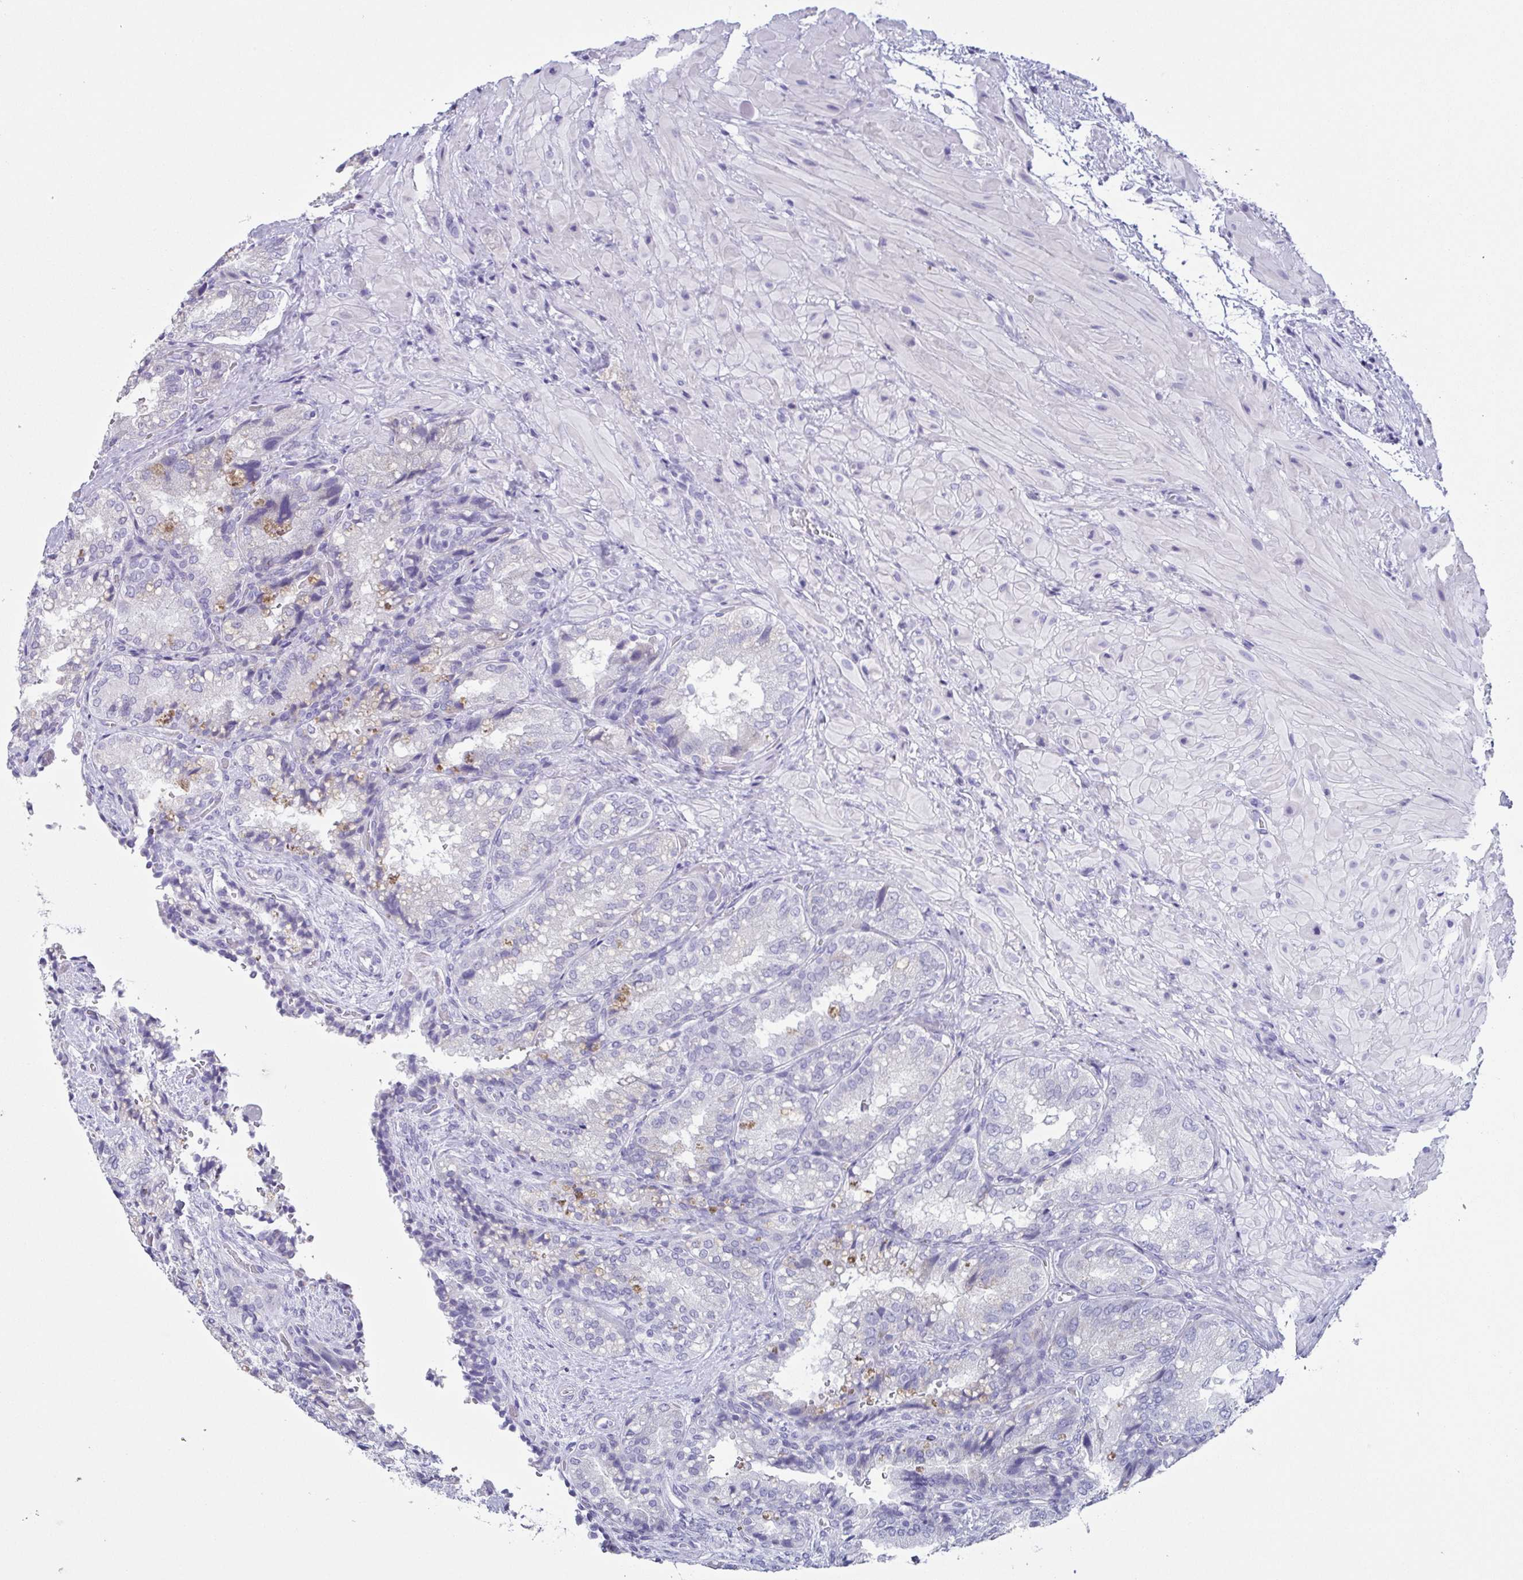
{"staining": {"intensity": "negative", "quantity": "none", "location": "none"}, "tissue": "seminal vesicle", "cell_type": "Glandular cells", "image_type": "normal", "snomed": [{"axis": "morphology", "description": "Normal tissue, NOS"}, {"axis": "topography", "description": "Seminal veicle"}], "caption": "DAB (3,3'-diaminobenzidine) immunohistochemical staining of unremarkable human seminal vesicle shows no significant positivity in glandular cells.", "gene": "TEX19", "patient": {"sex": "male", "age": 57}}